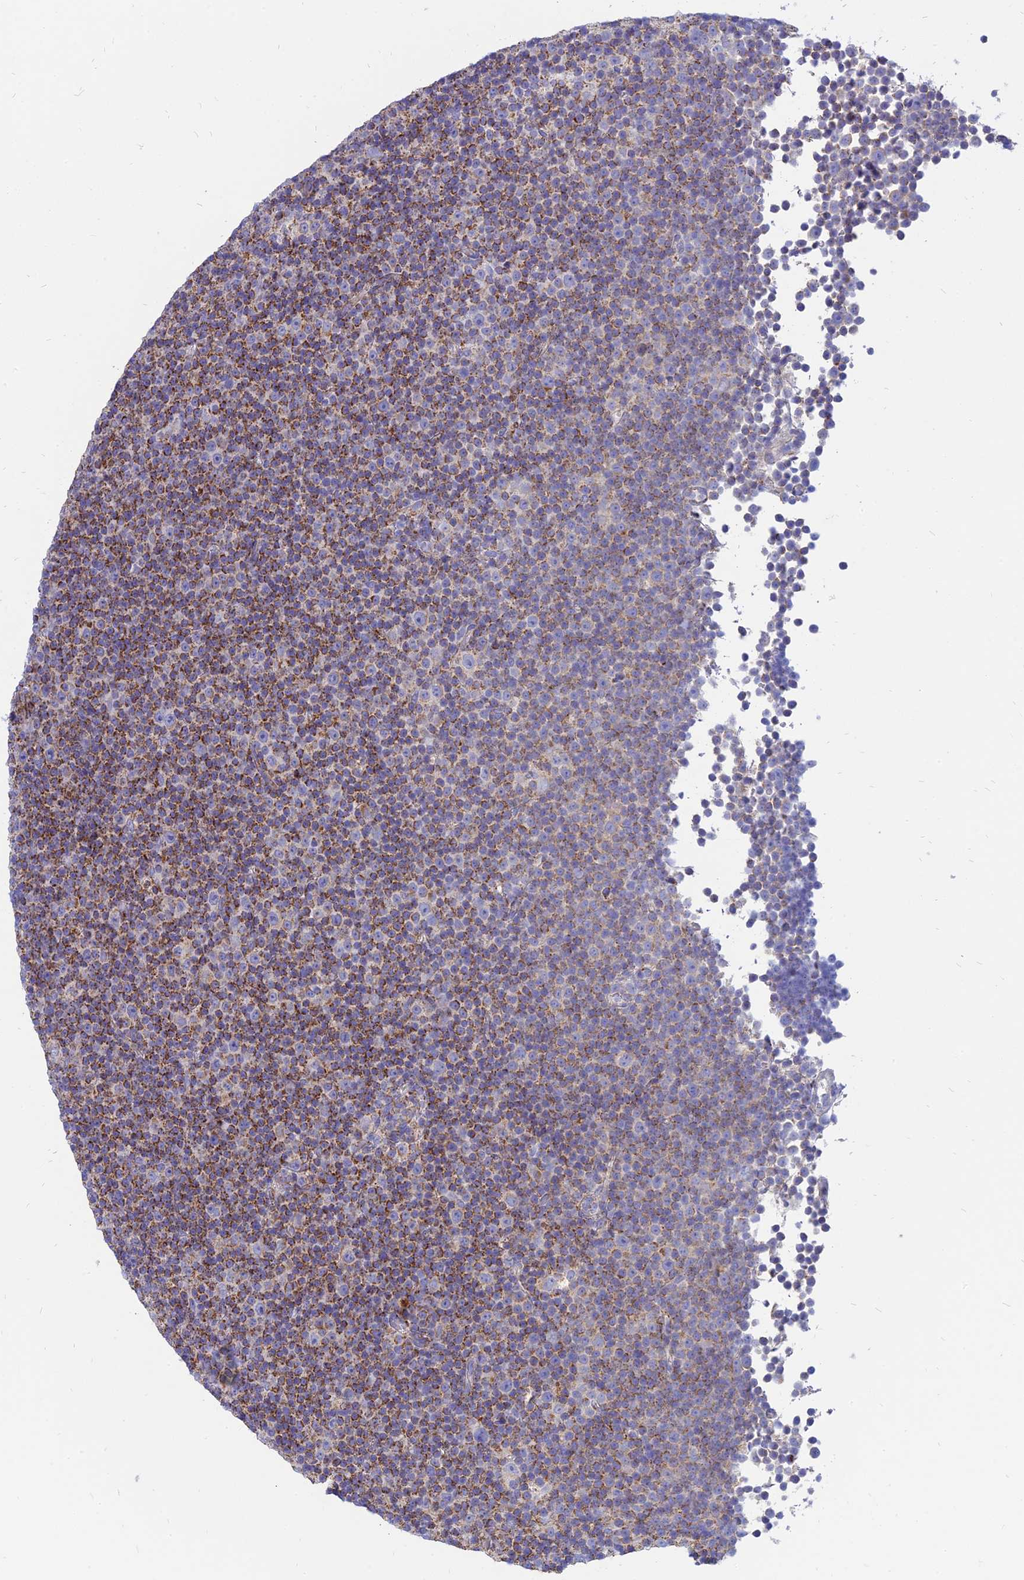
{"staining": {"intensity": "strong", "quantity": "25%-75%", "location": "cytoplasmic/membranous"}, "tissue": "lymphoma", "cell_type": "Tumor cells", "image_type": "cancer", "snomed": [{"axis": "morphology", "description": "Malignant lymphoma, non-Hodgkin's type, Low grade"}, {"axis": "topography", "description": "Lymph node"}], "caption": "This is an image of immunohistochemistry staining of low-grade malignant lymphoma, non-Hodgkin's type, which shows strong staining in the cytoplasmic/membranous of tumor cells.", "gene": "PACC1", "patient": {"sex": "female", "age": 67}}